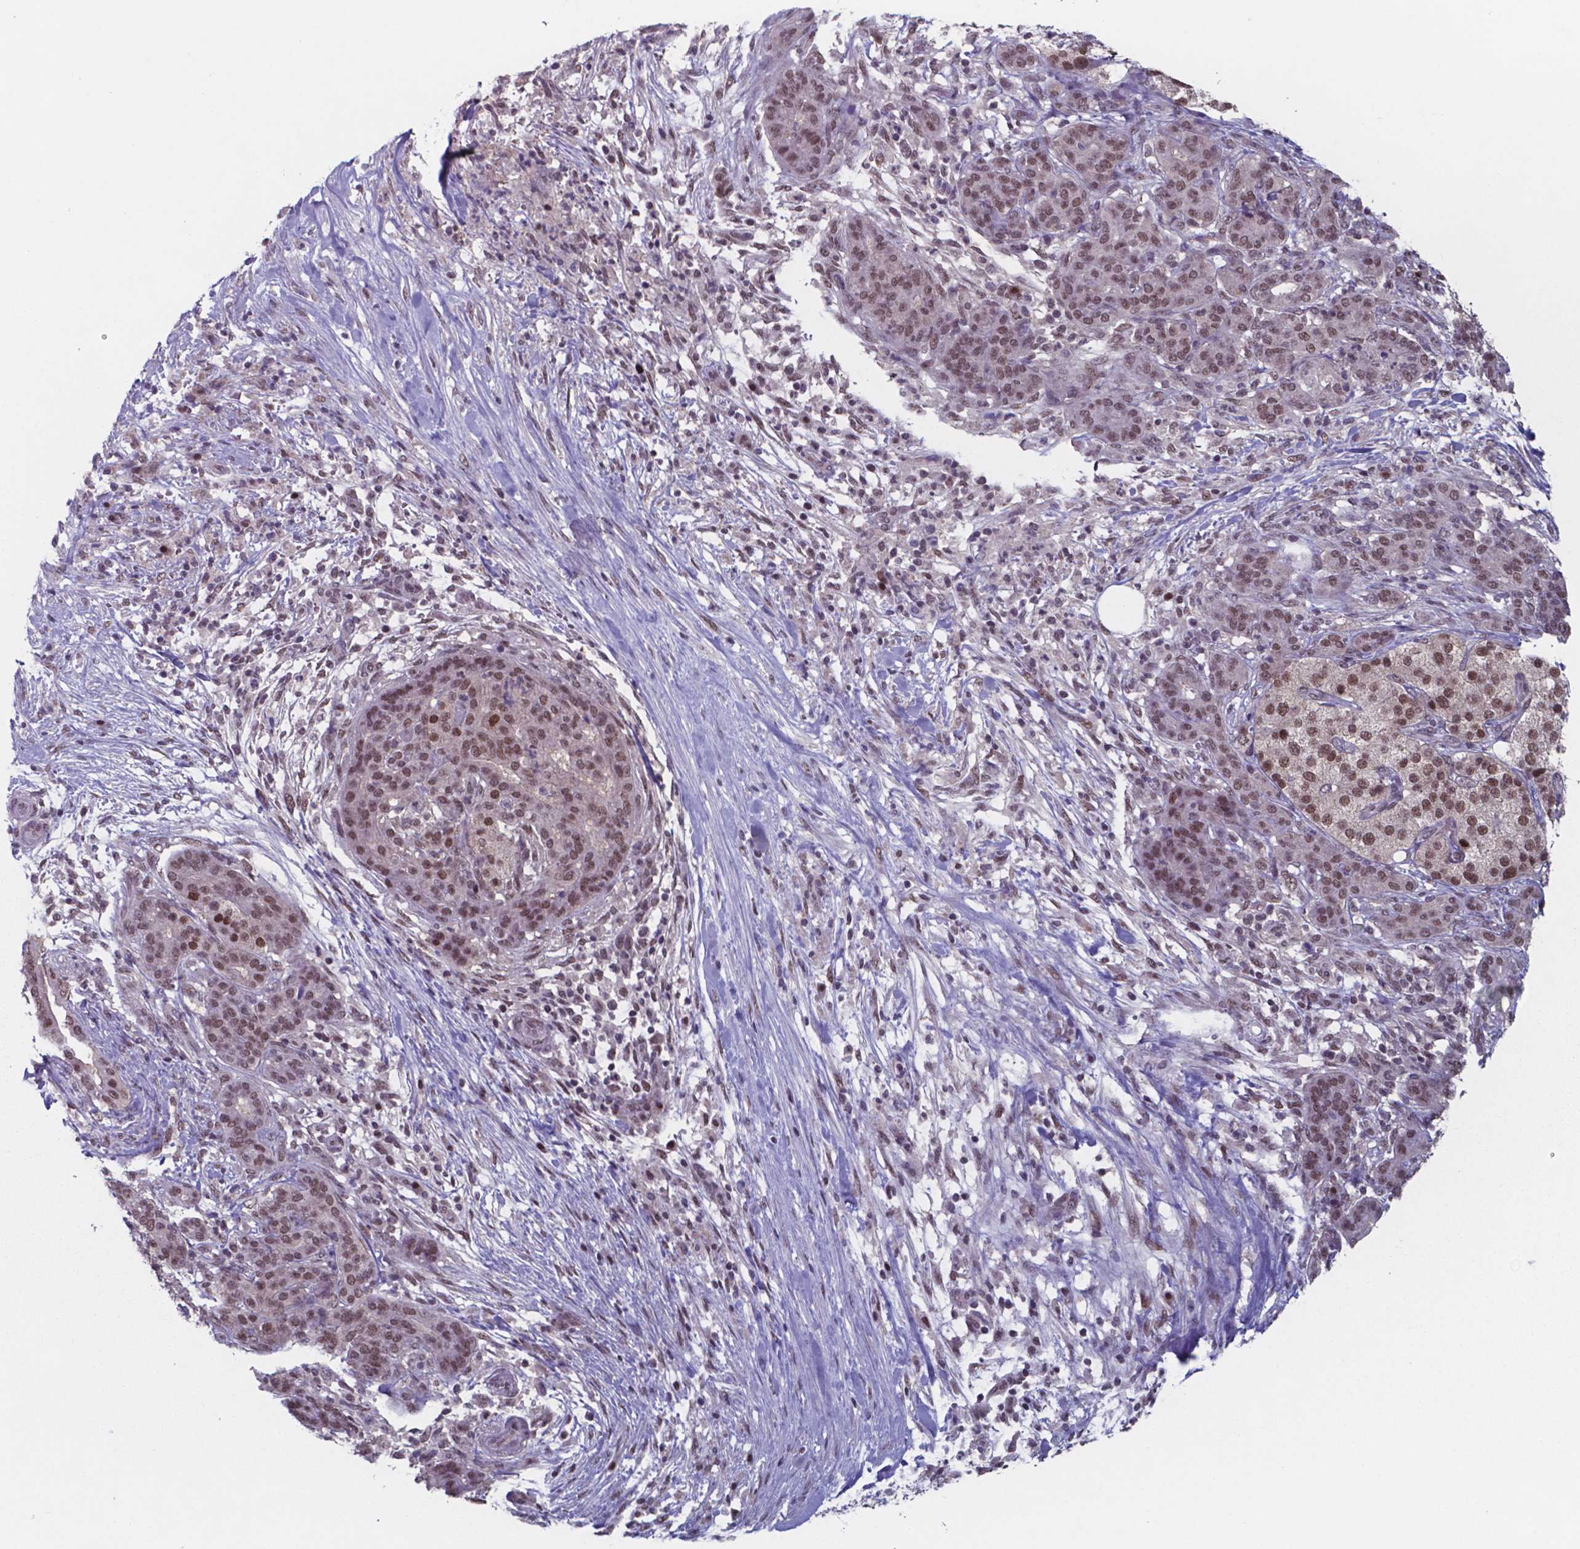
{"staining": {"intensity": "moderate", "quantity": ">75%", "location": "nuclear"}, "tissue": "pancreatic cancer", "cell_type": "Tumor cells", "image_type": "cancer", "snomed": [{"axis": "morphology", "description": "Adenocarcinoma, NOS"}, {"axis": "topography", "description": "Pancreas"}], "caption": "Approximately >75% of tumor cells in pancreatic cancer (adenocarcinoma) display moderate nuclear protein expression as visualized by brown immunohistochemical staining.", "gene": "UBA1", "patient": {"sex": "male", "age": 44}}